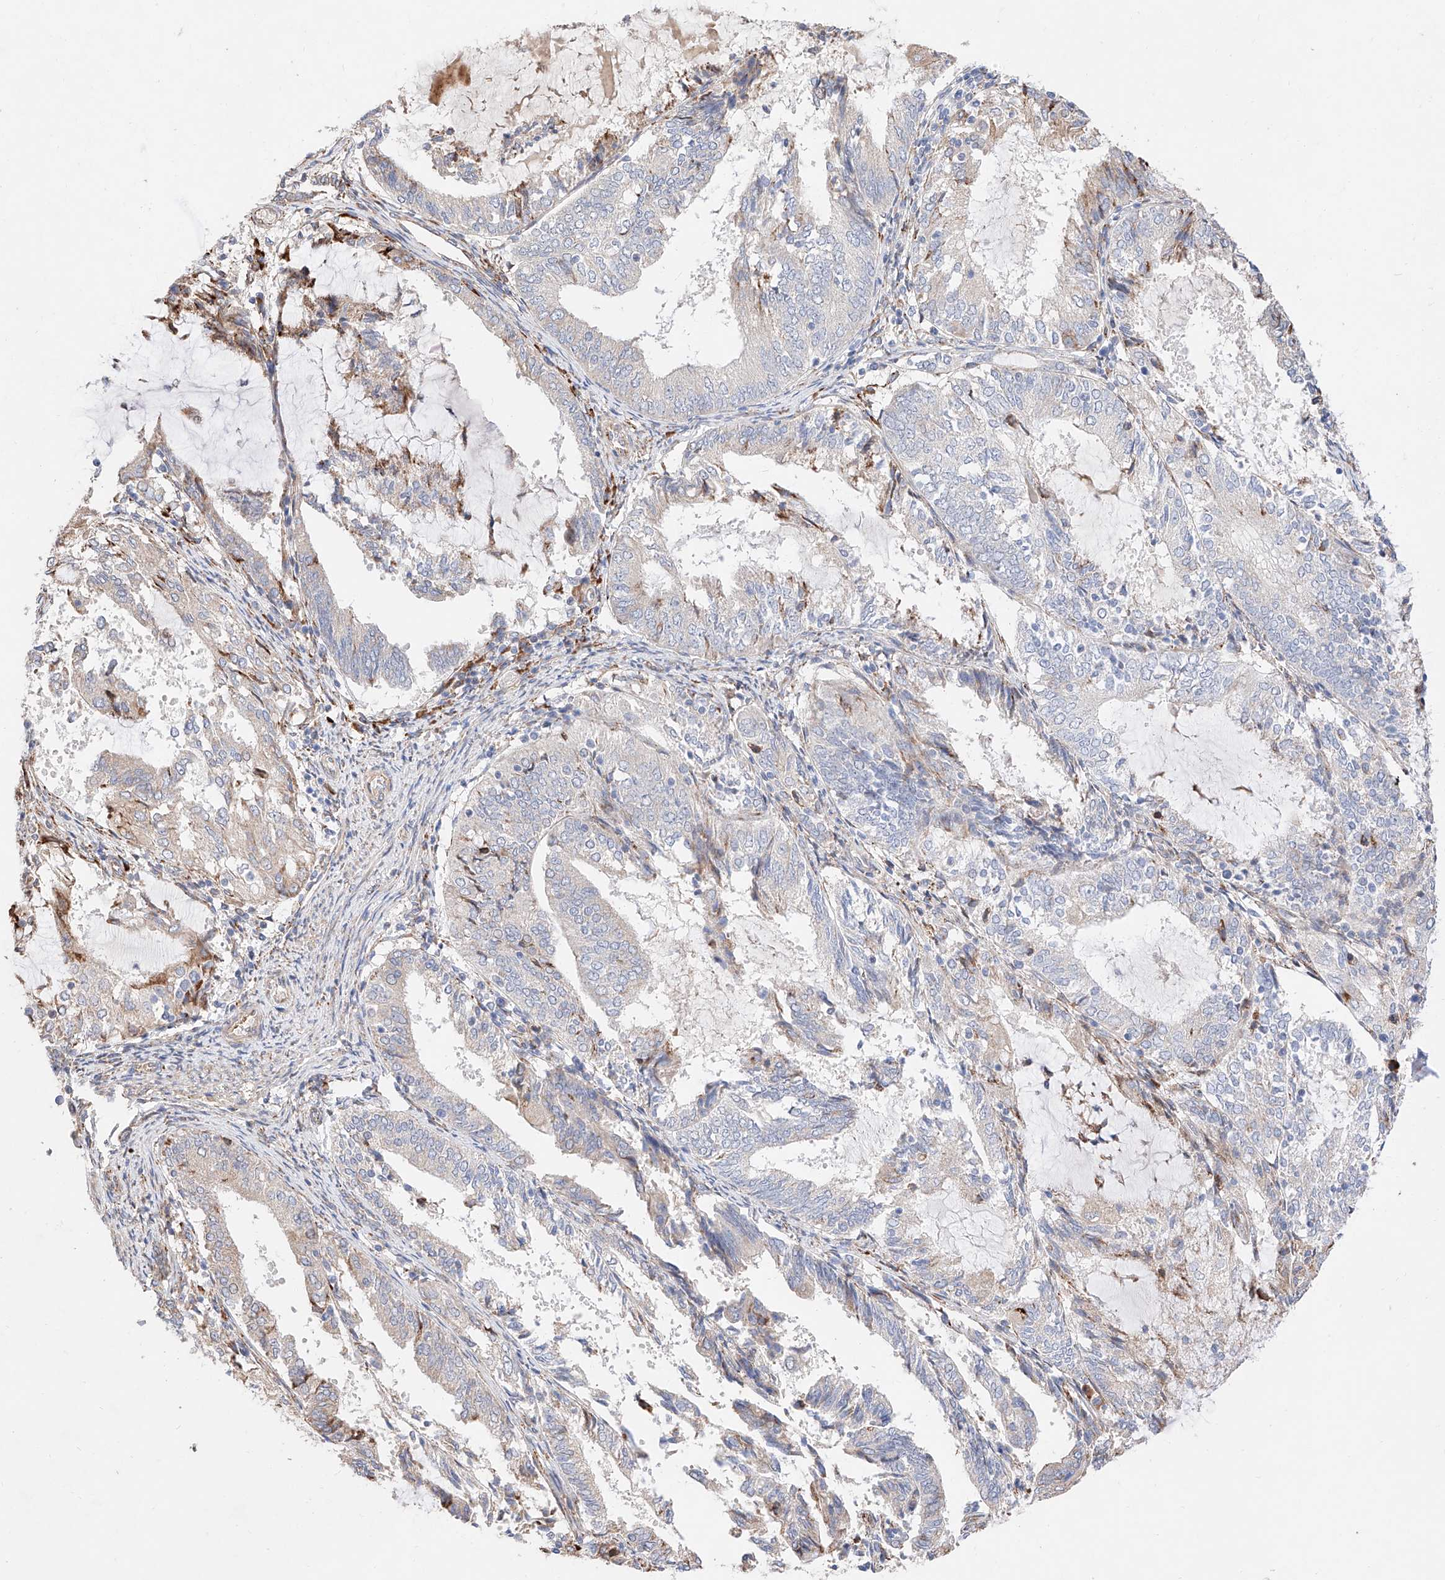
{"staining": {"intensity": "negative", "quantity": "none", "location": "none"}, "tissue": "endometrial cancer", "cell_type": "Tumor cells", "image_type": "cancer", "snomed": [{"axis": "morphology", "description": "Adenocarcinoma, NOS"}, {"axis": "topography", "description": "Endometrium"}], "caption": "IHC micrograph of human endometrial cancer stained for a protein (brown), which exhibits no expression in tumor cells.", "gene": "ATP9B", "patient": {"sex": "female", "age": 81}}